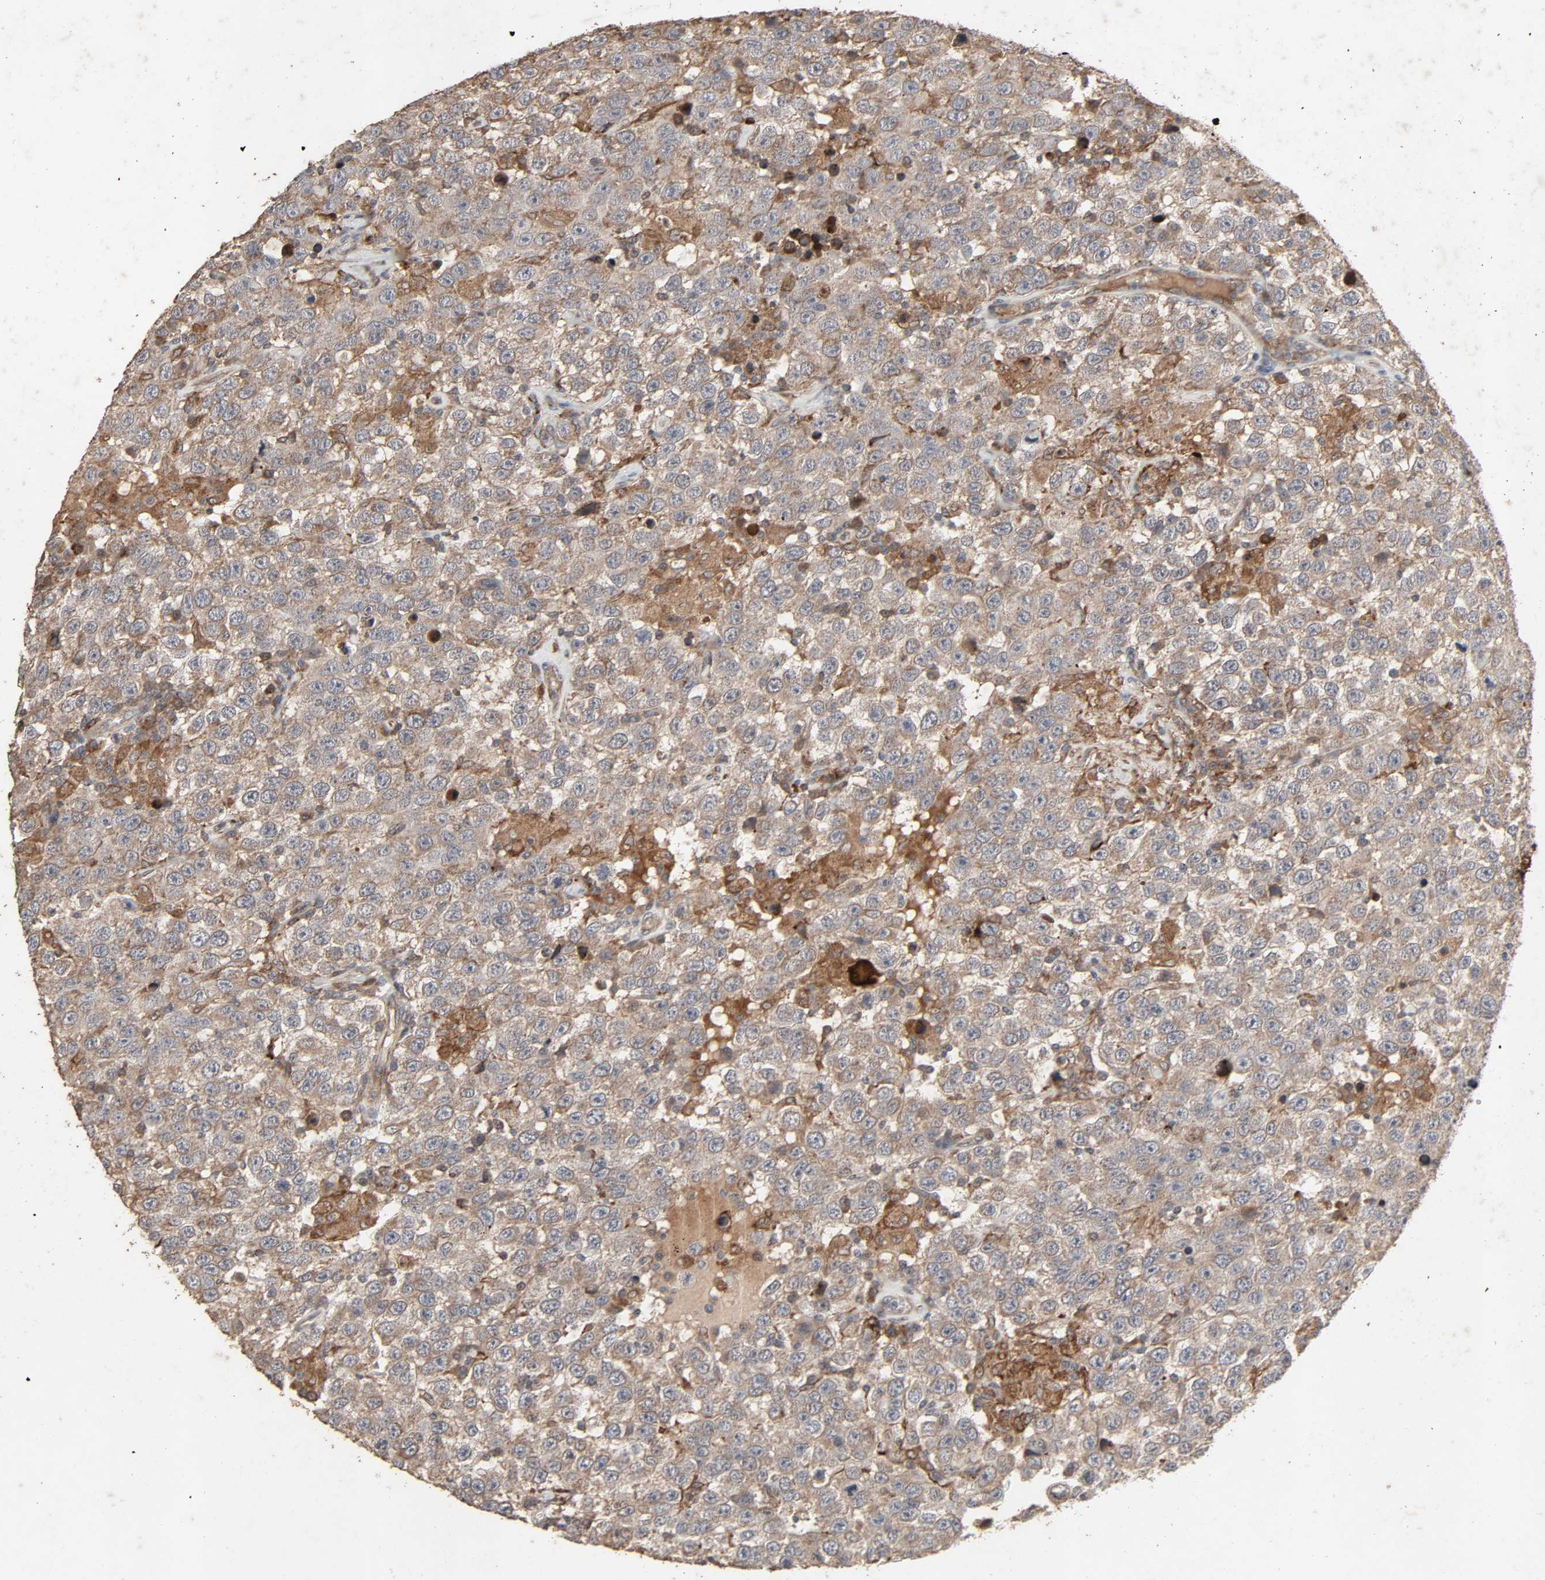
{"staining": {"intensity": "weak", "quantity": ">75%", "location": "cytoplasmic/membranous"}, "tissue": "testis cancer", "cell_type": "Tumor cells", "image_type": "cancer", "snomed": [{"axis": "morphology", "description": "Seminoma, NOS"}, {"axis": "topography", "description": "Testis"}], "caption": "Weak cytoplasmic/membranous staining is identified in about >75% of tumor cells in testis seminoma.", "gene": "ADCY4", "patient": {"sex": "male", "age": 41}}